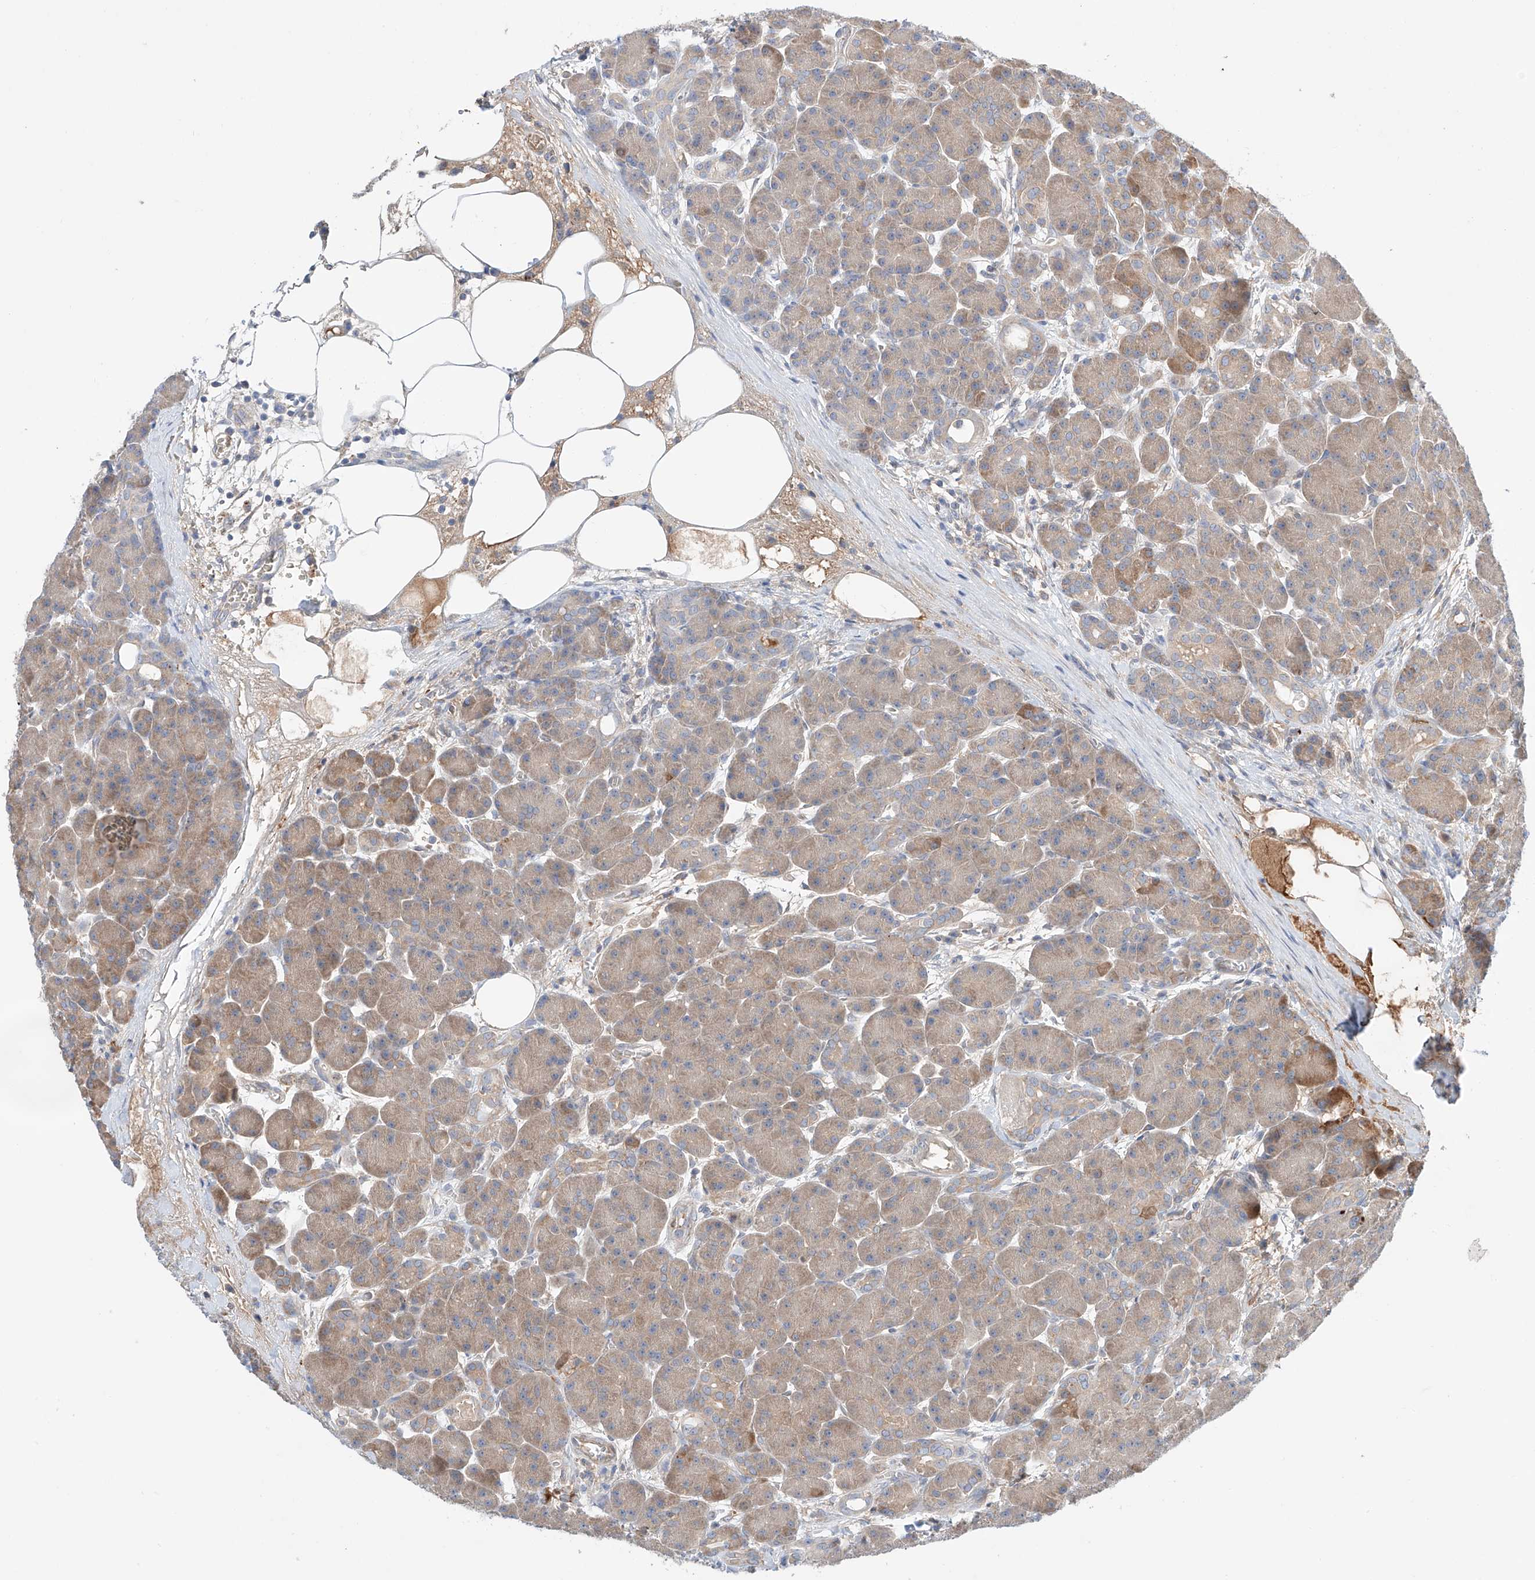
{"staining": {"intensity": "moderate", "quantity": ">75%", "location": "cytoplasmic/membranous"}, "tissue": "pancreas", "cell_type": "Exocrine glandular cells", "image_type": "normal", "snomed": [{"axis": "morphology", "description": "Normal tissue, NOS"}, {"axis": "topography", "description": "Pancreas"}], "caption": "Brown immunohistochemical staining in normal human pancreas exhibits moderate cytoplasmic/membranous staining in about >75% of exocrine glandular cells.", "gene": "PGGT1B", "patient": {"sex": "male", "age": 63}}